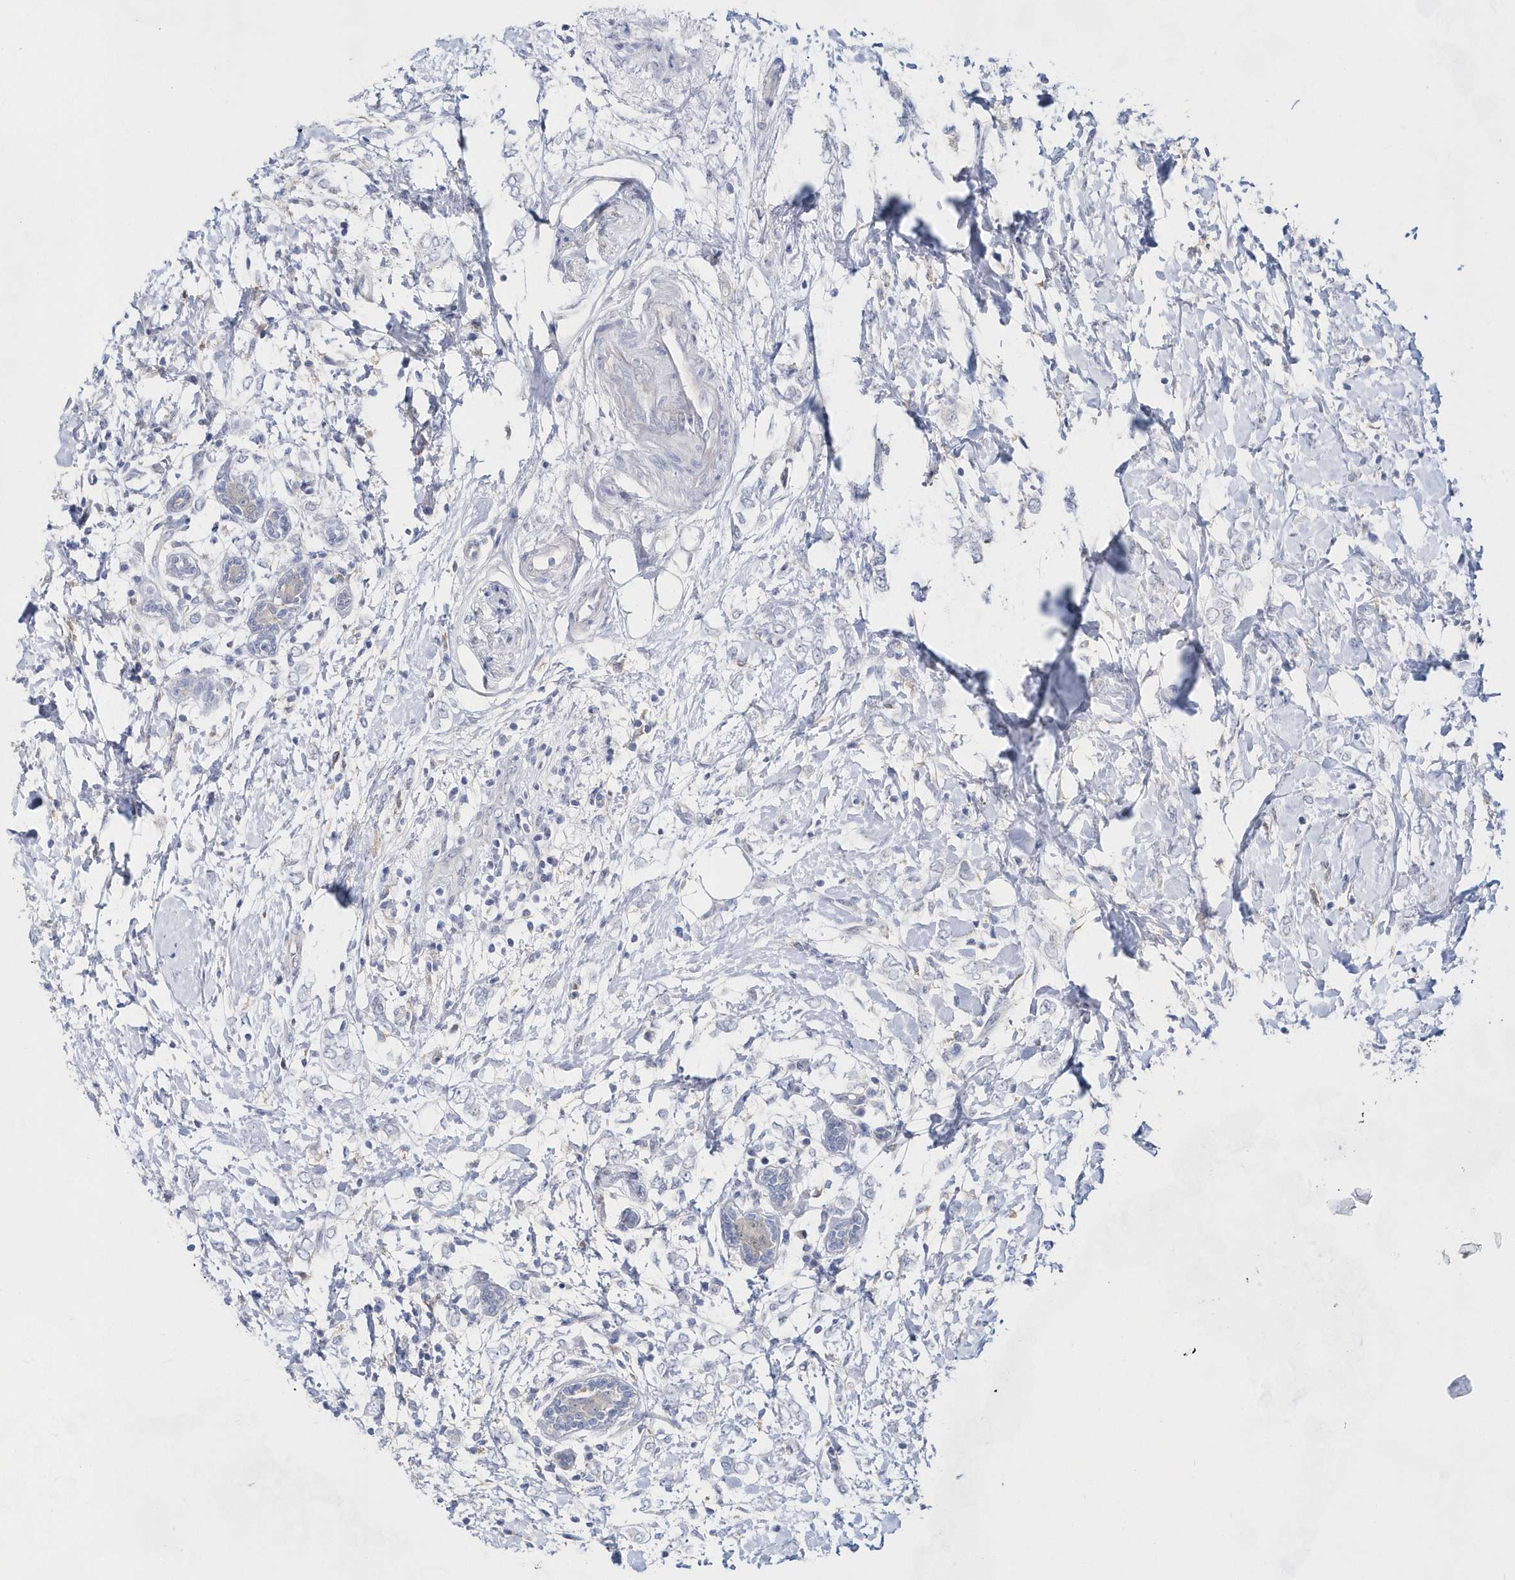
{"staining": {"intensity": "negative", "quantity": "none", "location": "none"}, "tissue": "breast cancer", "cell_type": "Tumor cells", "image_type": "cancer", "snomed": [{"axis": "morphology", "description": "Normal tissue, NOS"}, {"axis": "morphology", "description": "Lobular carcinoma"}, {"axis": "topography", "description": "Breast"}], "caption": "Tumor cells are negative for protein expression in human breast lobular carcinoma. The staining was performed using DAB to visualize the protein expression in brown, while the nuclei were stained in blue with hematoxylin (Magnification: 20x).", "gene": "BDH2", "patient": {"sex": "female", "age": 47}}